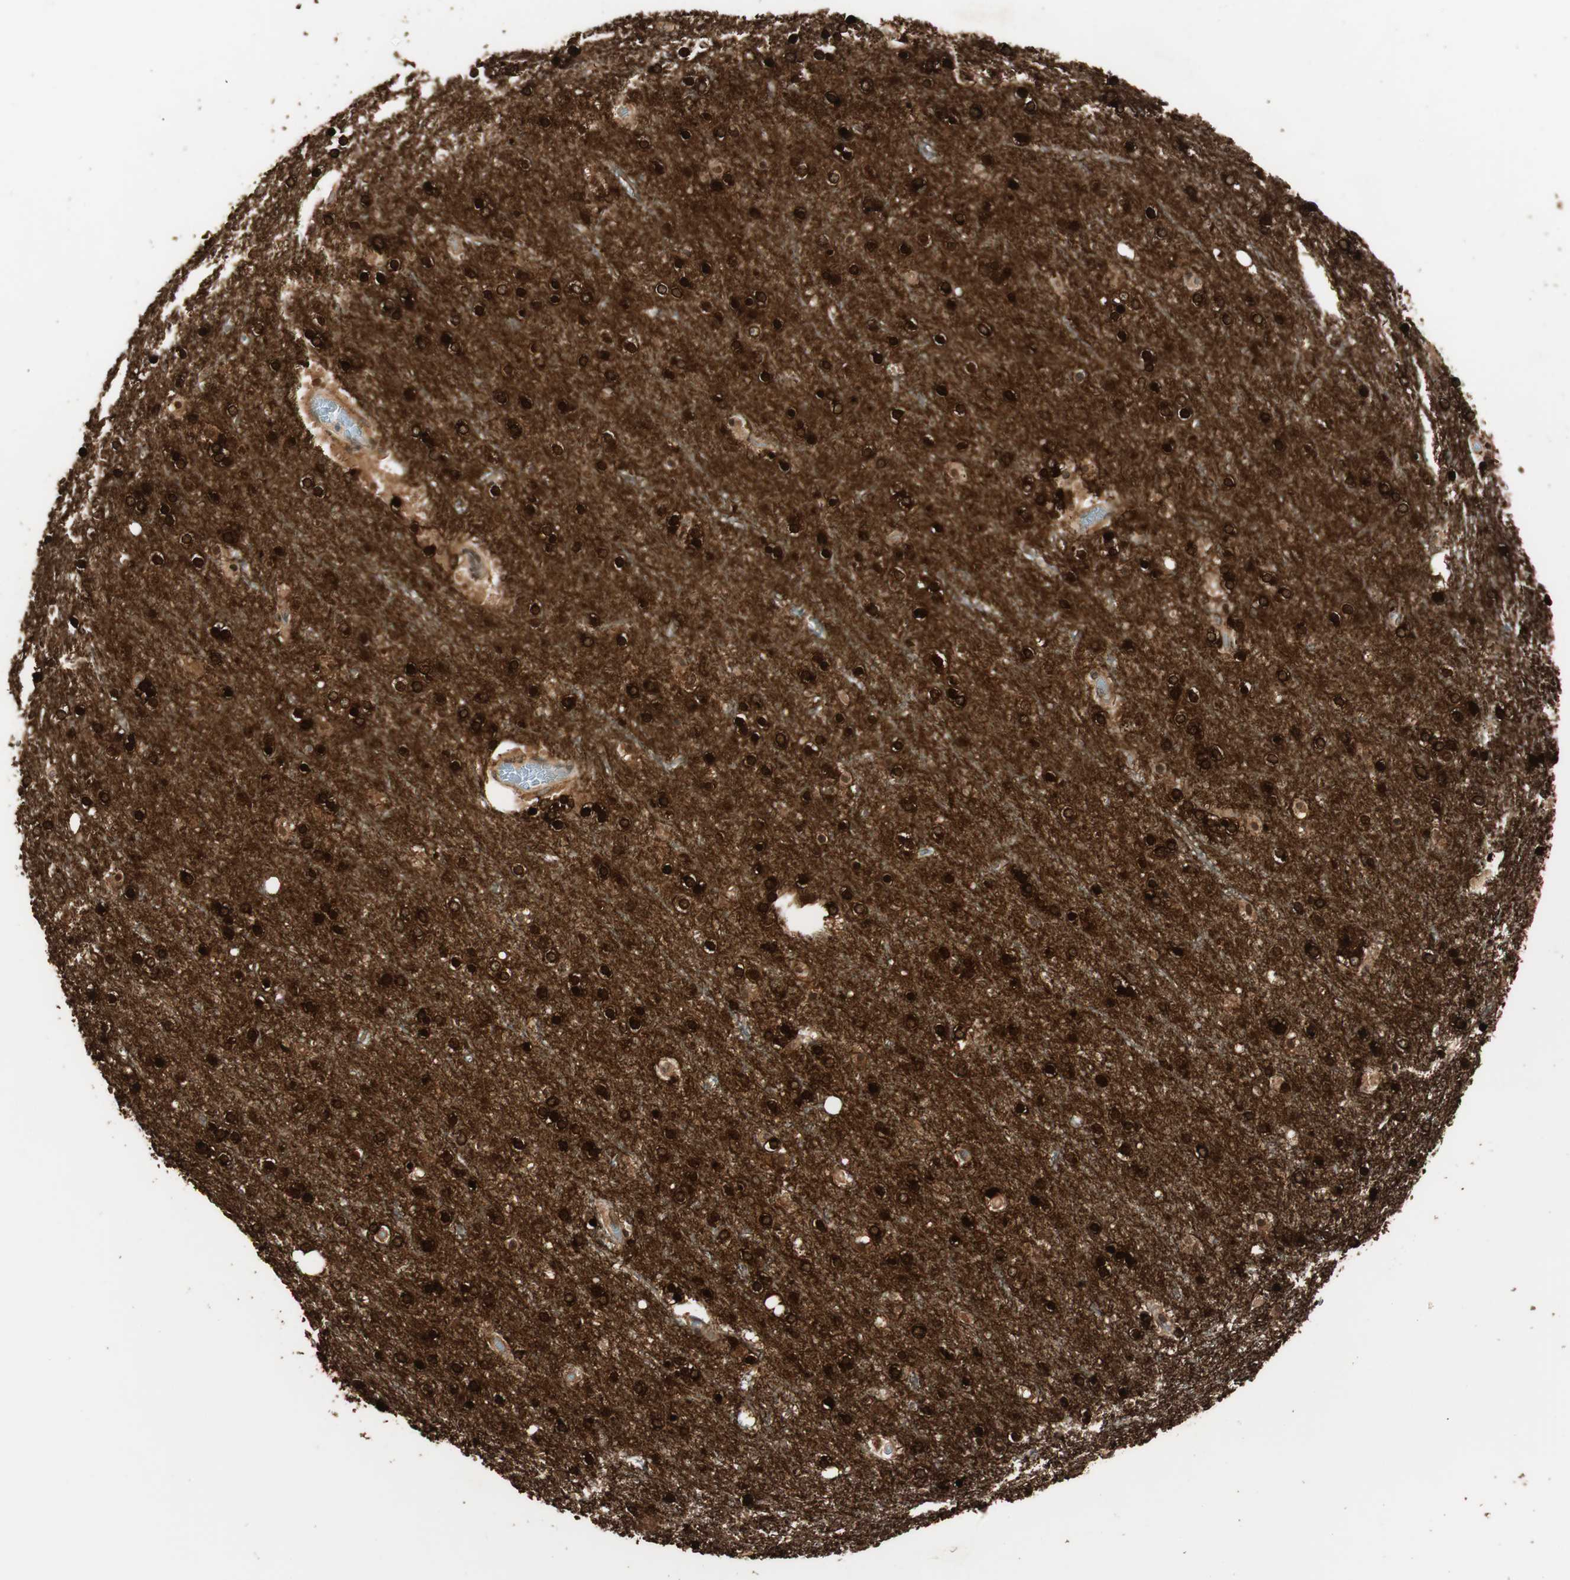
{"staining": {"intensity": "moderate", "quantity": ">75%", "location": "cytoplasmic/membranous"}, "tissue": "cerebral cortex", "cell_type": "Endothelial cells", "image_type": "normal", "snomed": [{"axis": "morphology", "description": "Normal tissue, NOS"}, {"axis": "topography", "description": "Cerebral cortex"}], "caption": "Immunohistochemistry (IHC) micrograph of benign cerebral cortex: human cerebral cortex stained using IHC reveals medium levels of moderate protein expression localized specifically in the cytoplasmic/membranous of endothelial cells, appearing as a cytoplasmic/membranous brown color.", "gene": "BIN1", "patient": {"sex": "female", "age": 54}}